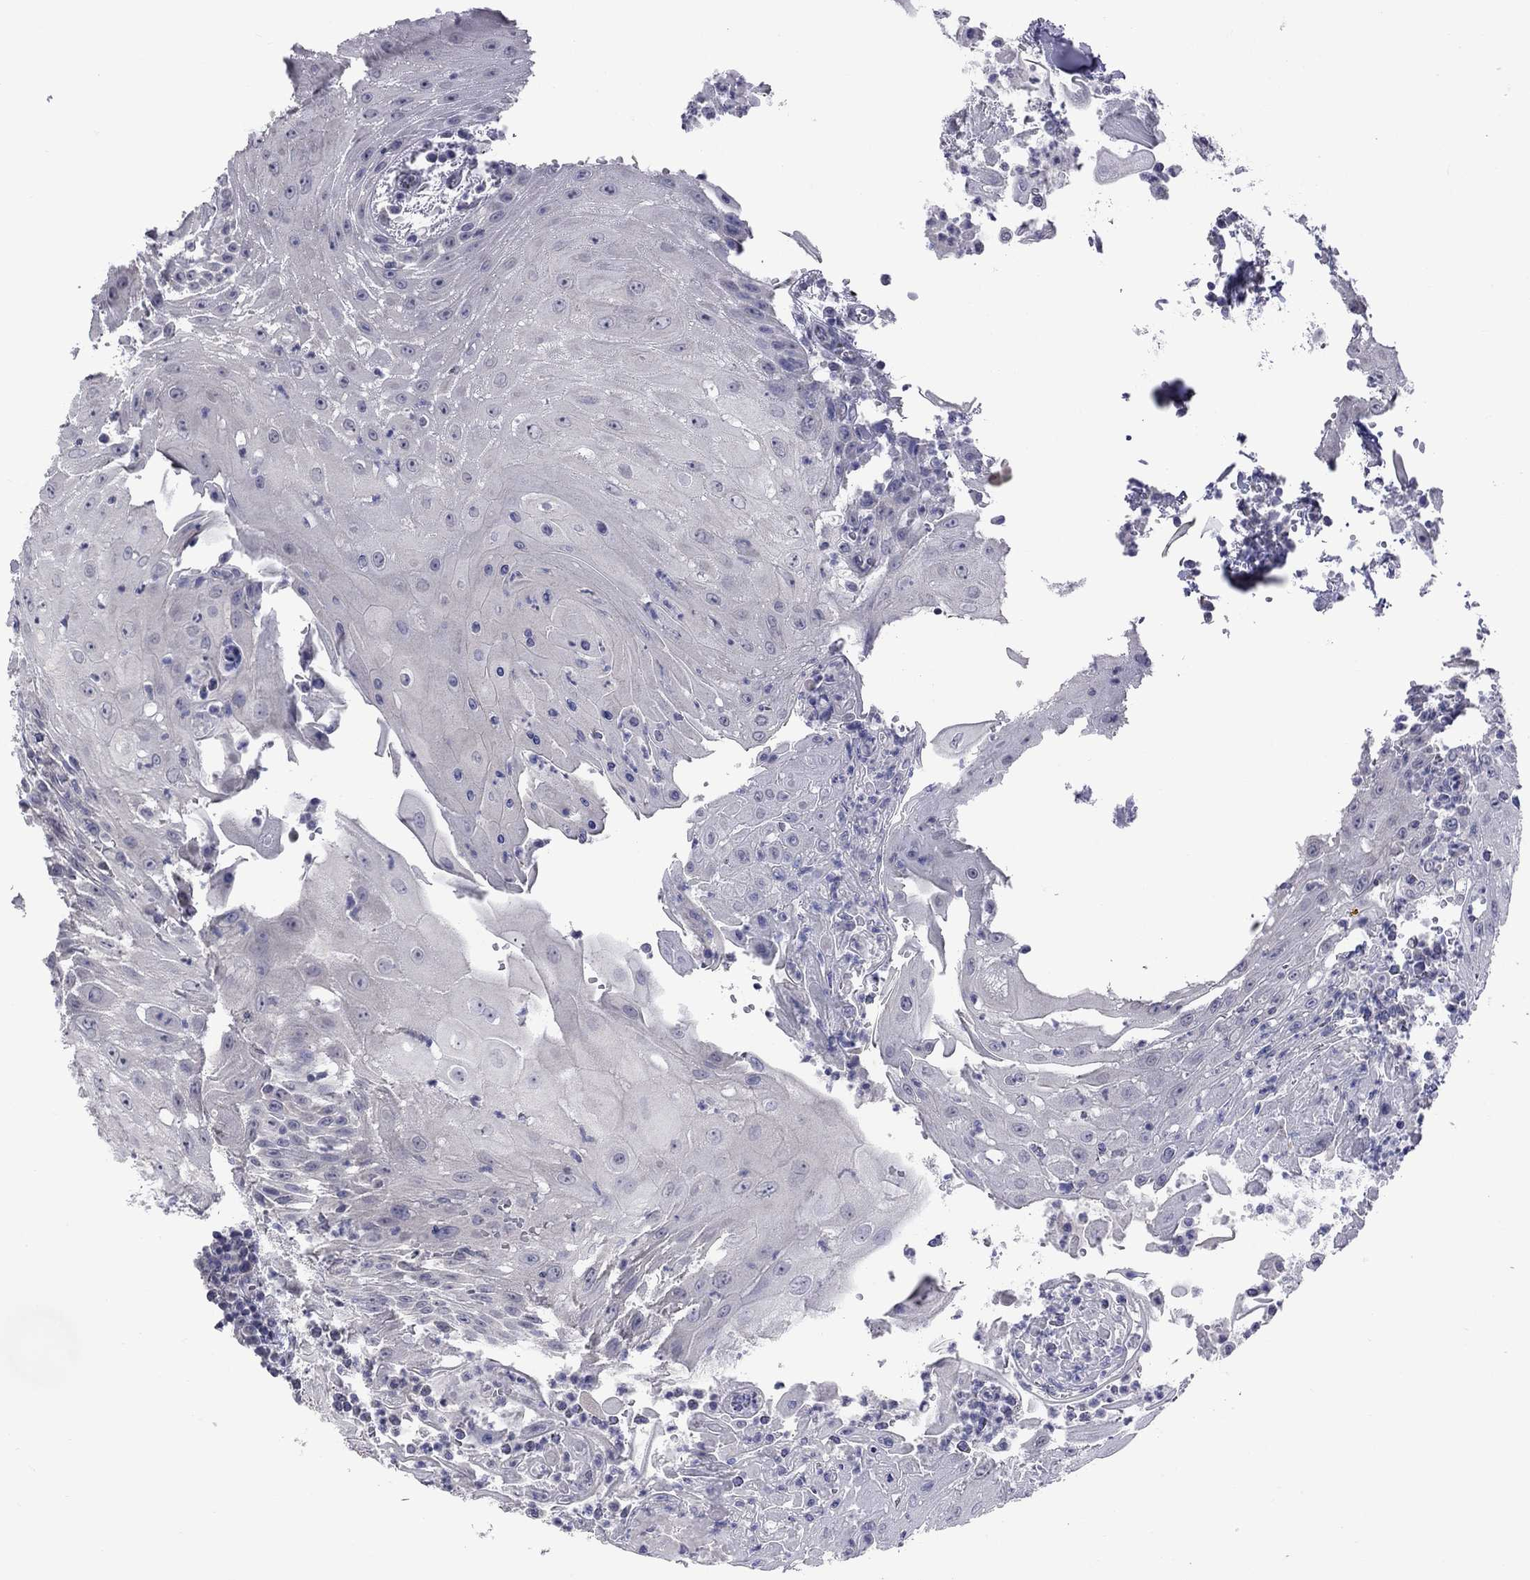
{"staining": {"intensity": "negative", "quantity": "none", "location": "none"}, "tissue": "head and neck cancer", "cell_type": "Tumor cells", "image_type": "cancer", "snomed": [{"axis": "morphology", "description": "Squamous cell carcinoma, NOS"}, {"axis": "topography", "description": "Oral tissue"}, {"axis": "topography", "description": "Head-Neck"}], "caption": "This is an immunohistochemistry micrograph of human head and neck cancer. There is no expression in tumor cells.", "gene": "HYLS1", "patient": {"sex": "male", "age": 58}}